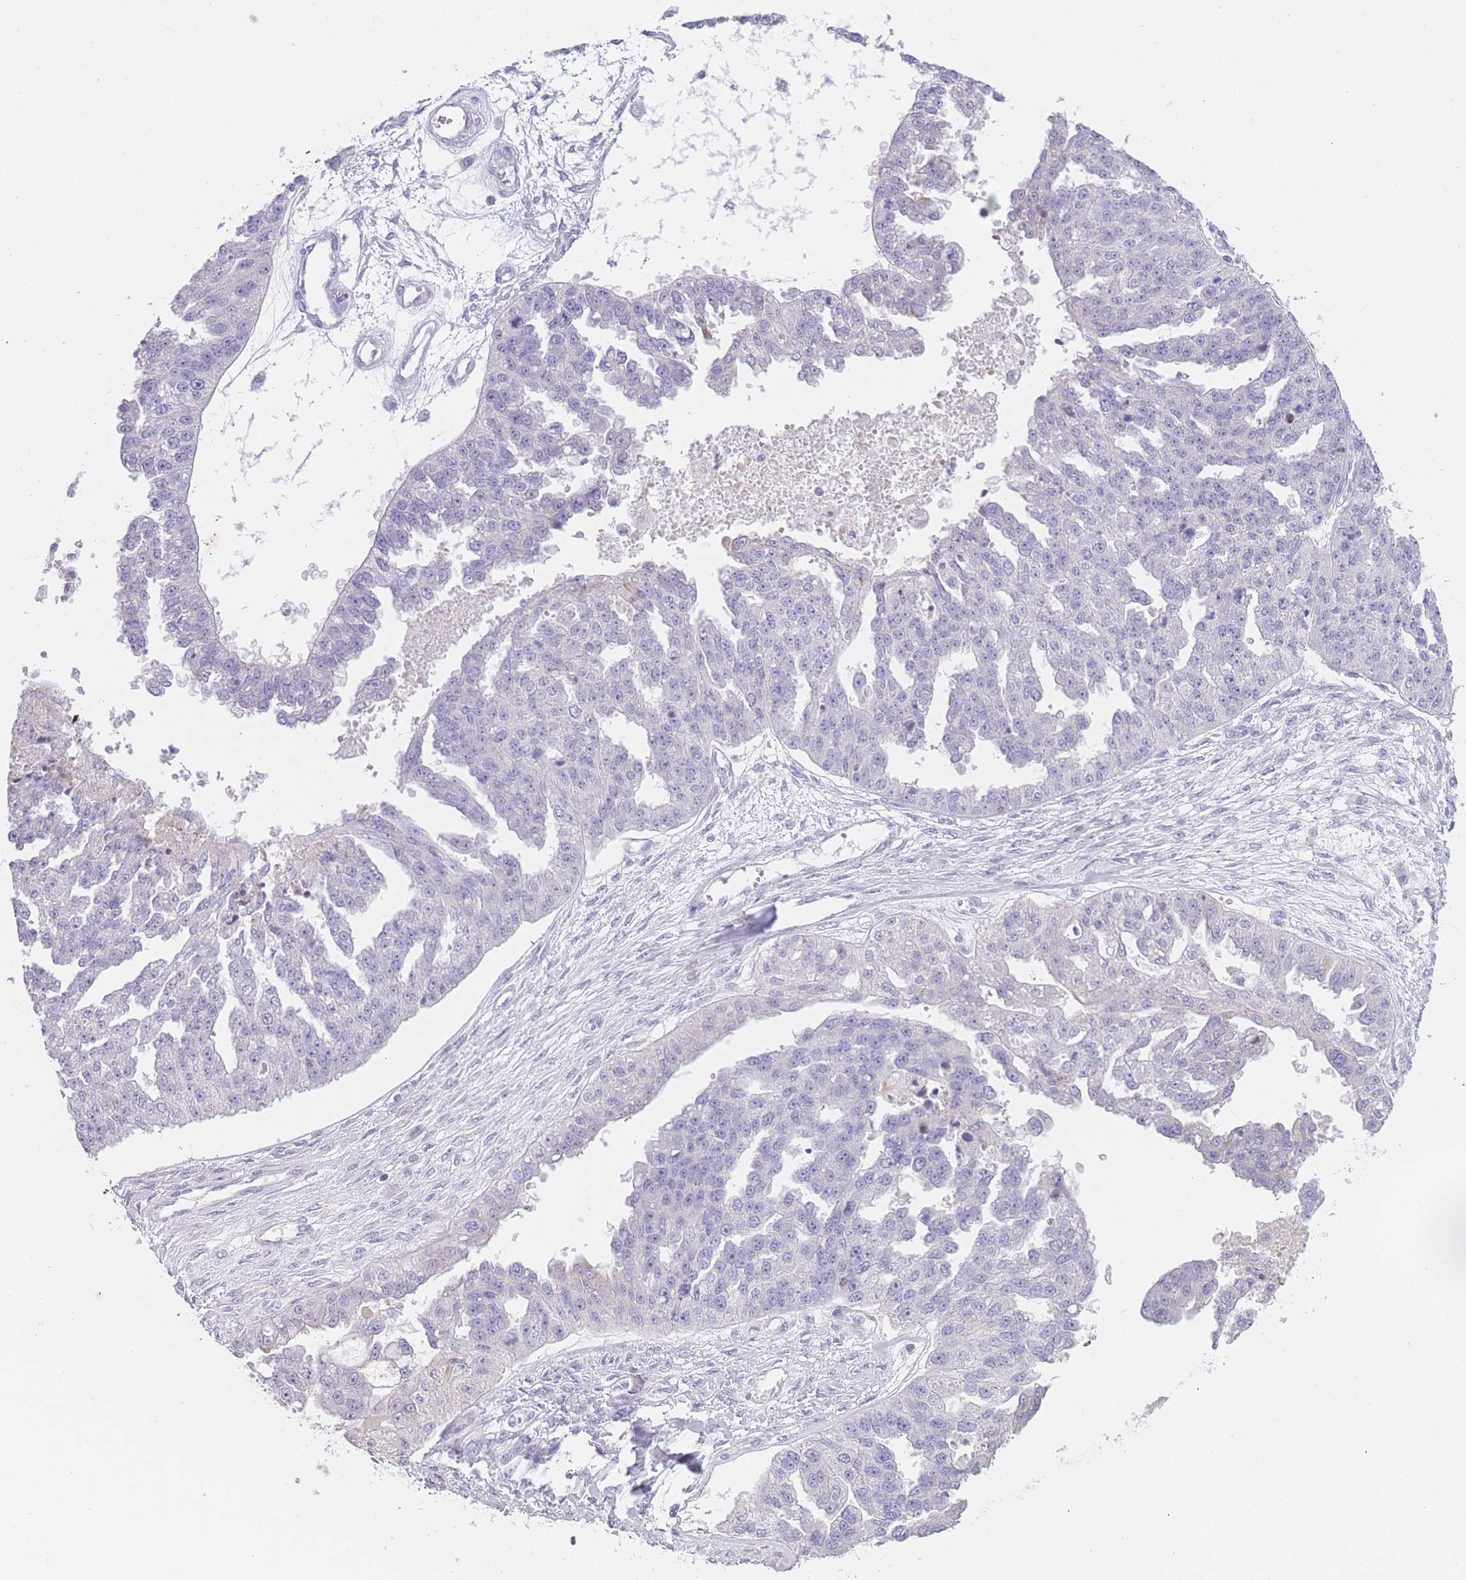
{"staining": {"intensity": "negative", "quantity": "none", "location": "none"}, "tissue": "ovarian cancer", "cell_type": "Tumor cells", "image_type": "cancer", "snomed": [{"axis": "morphology", "description": "Cystadenocarcinoma, serous, NOS"}, {"axis": "topography", "description": "Ovary"}], "caption": "A high-resolution micrograph shows immunohistochemistry staining of serous cystadenocarcinoma (ovarian), which reveals no significant staining in tumor cells.", "gene": "IMPG1", "patient": {"sex": "female", "age": 58}}